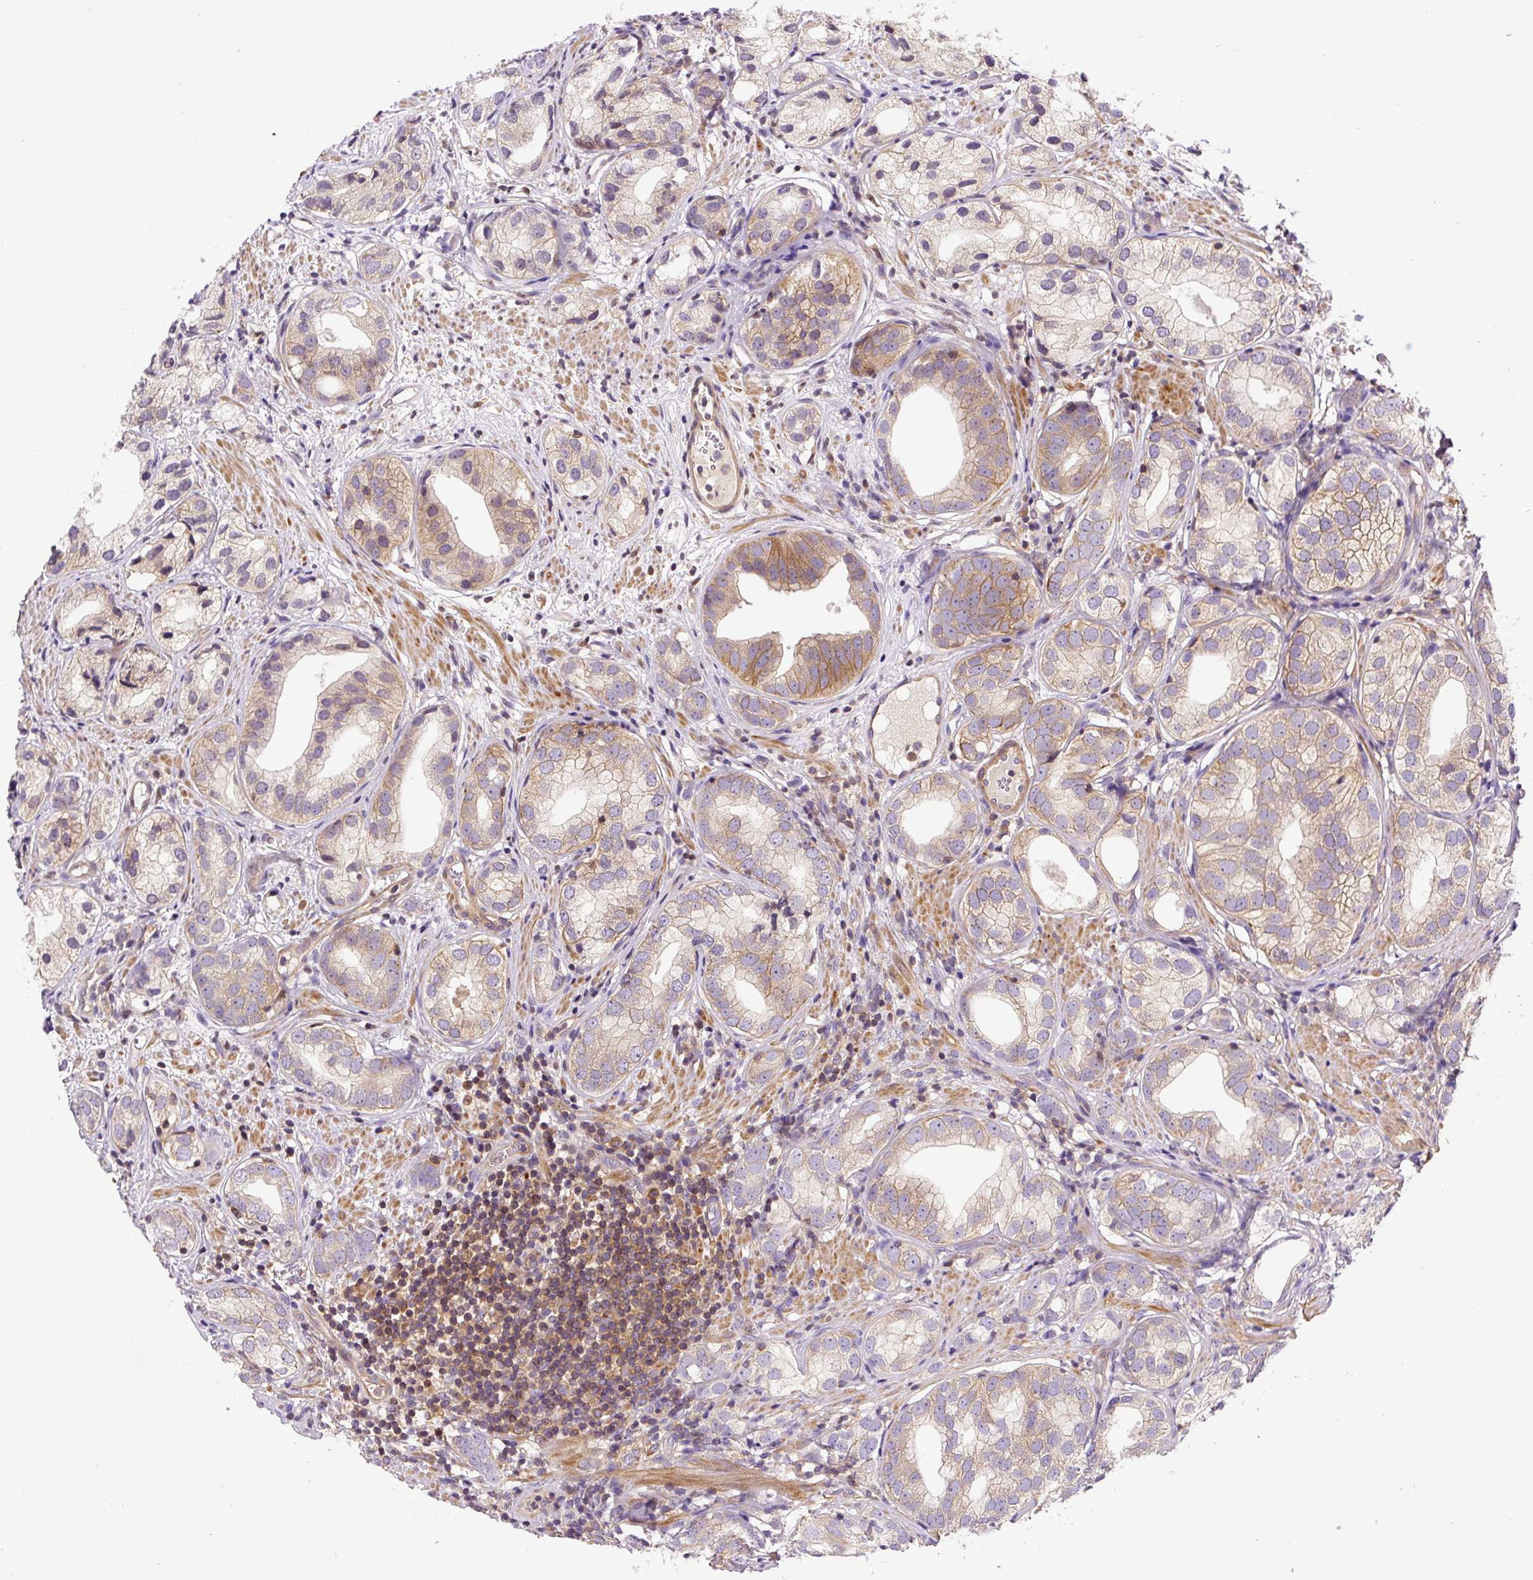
{"staining": {"intensity": "weak", "quantity": ">75%", "location": "cytoplasmic/membranous"}, "tissue": "prostate cancer", "cell_type": "Tumor cells", "image_type": "cancer", "snomed": [{"axis": "morphology", "description": "Adenocarcinoma, High grade"}, {"axis": "topography", "description": "Prostate"}], "caption": "Tumor cells show low levels of weak cytoplasmic/membranous staining in approximately >75% of cells in human prostate cancer.", "gene": "CCDC28A", "patient": {"sex": "male", "age": 82}}